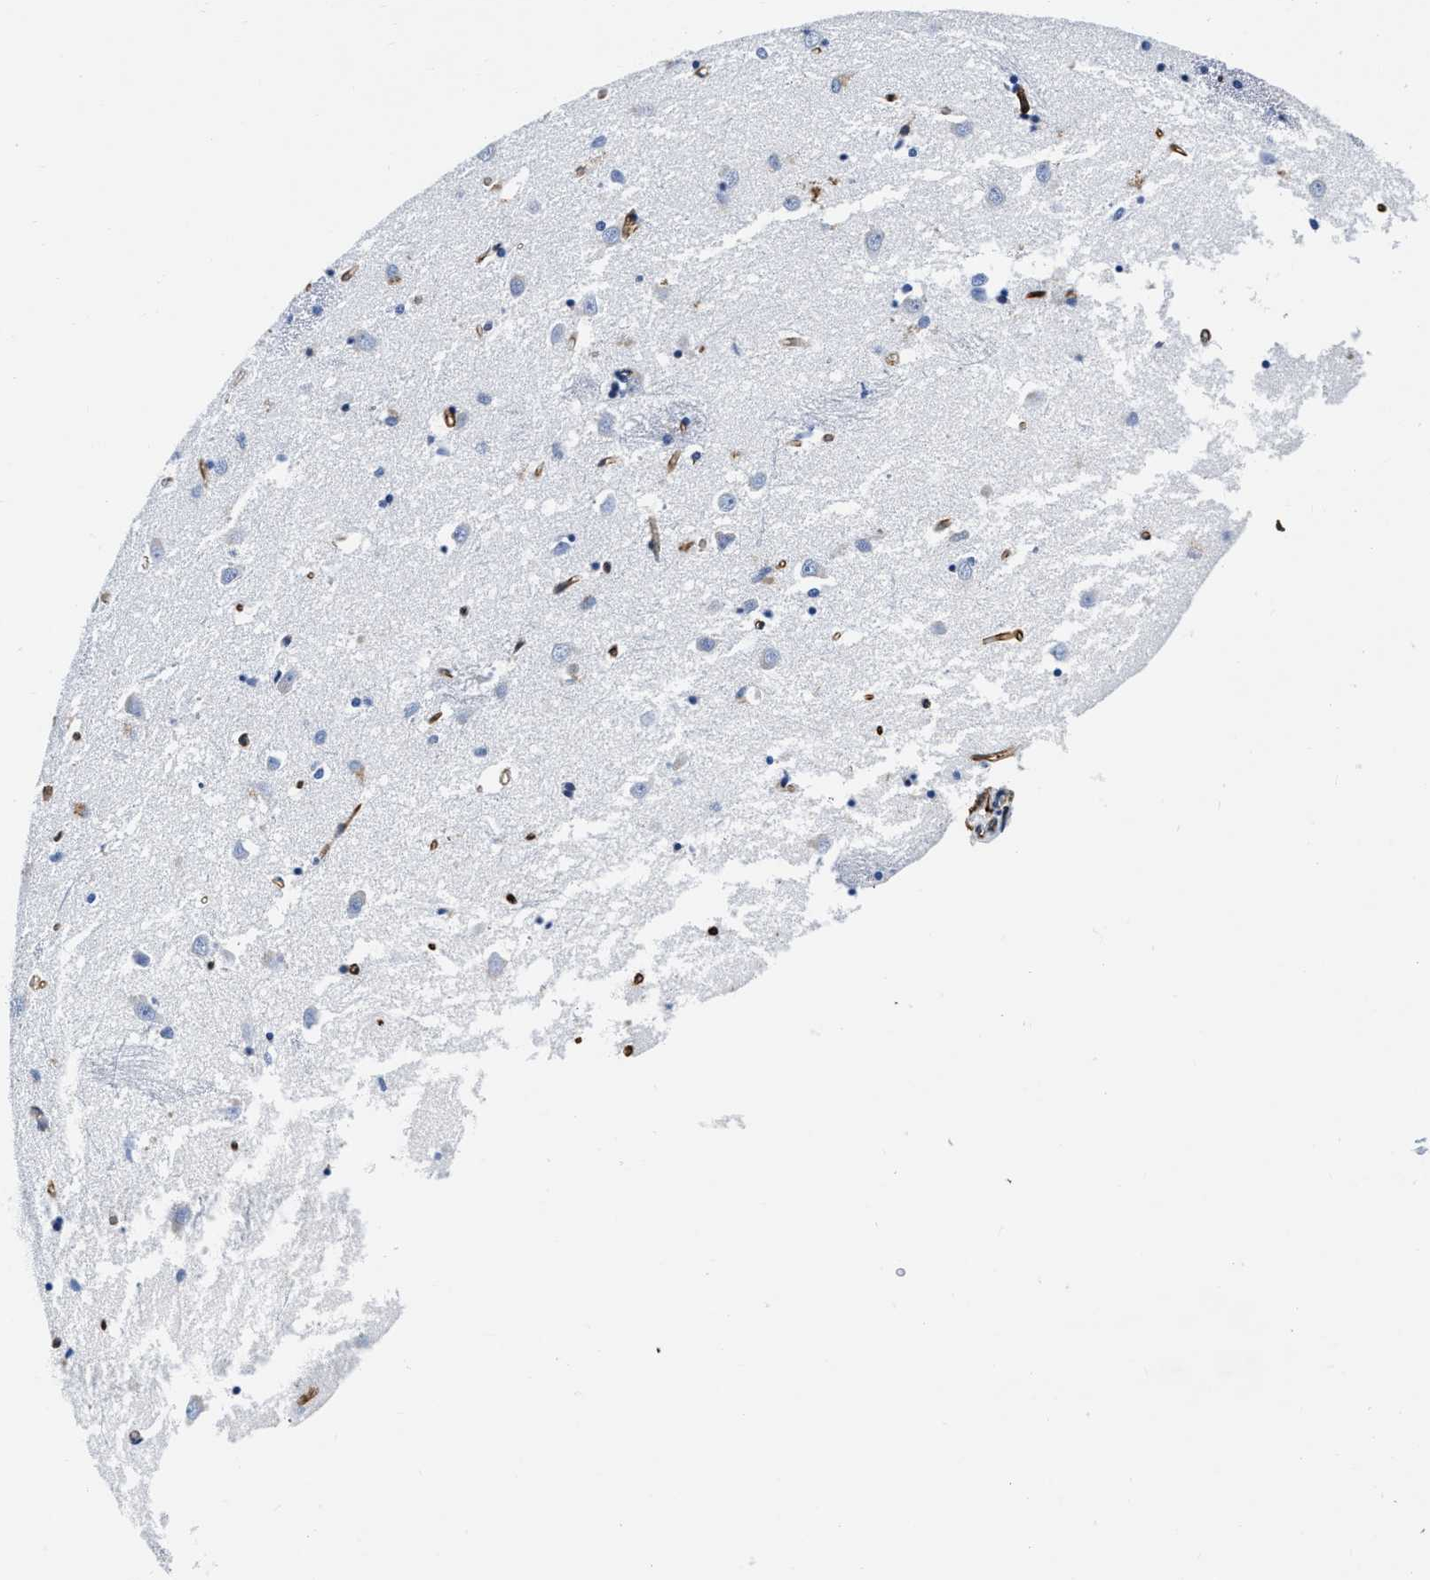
{"staining": {"intensity": "negative", "quantity": "none", "location": "none"}, "tissue": "caudate", "cell_type": "Glial cells", "image_type": "normal", "snomed": [{"axis": "morphology", "description": "Normal tissue, NOS"}, {"axis": "topography", "description": "Lateral ventricle wall"}], "caption": "Immunohistochemistry (IHC) histopathology image of normal caudate stained for a protein (brown), which exhibits no positivity in glial cells. (Brightfield microscopy of DAB (3,3'-diaminobenzidine) immunohistochemistry (IHC) at high magnification).", "gene": "TVP23B", "patient": {"sex": "female", "age": 19}}